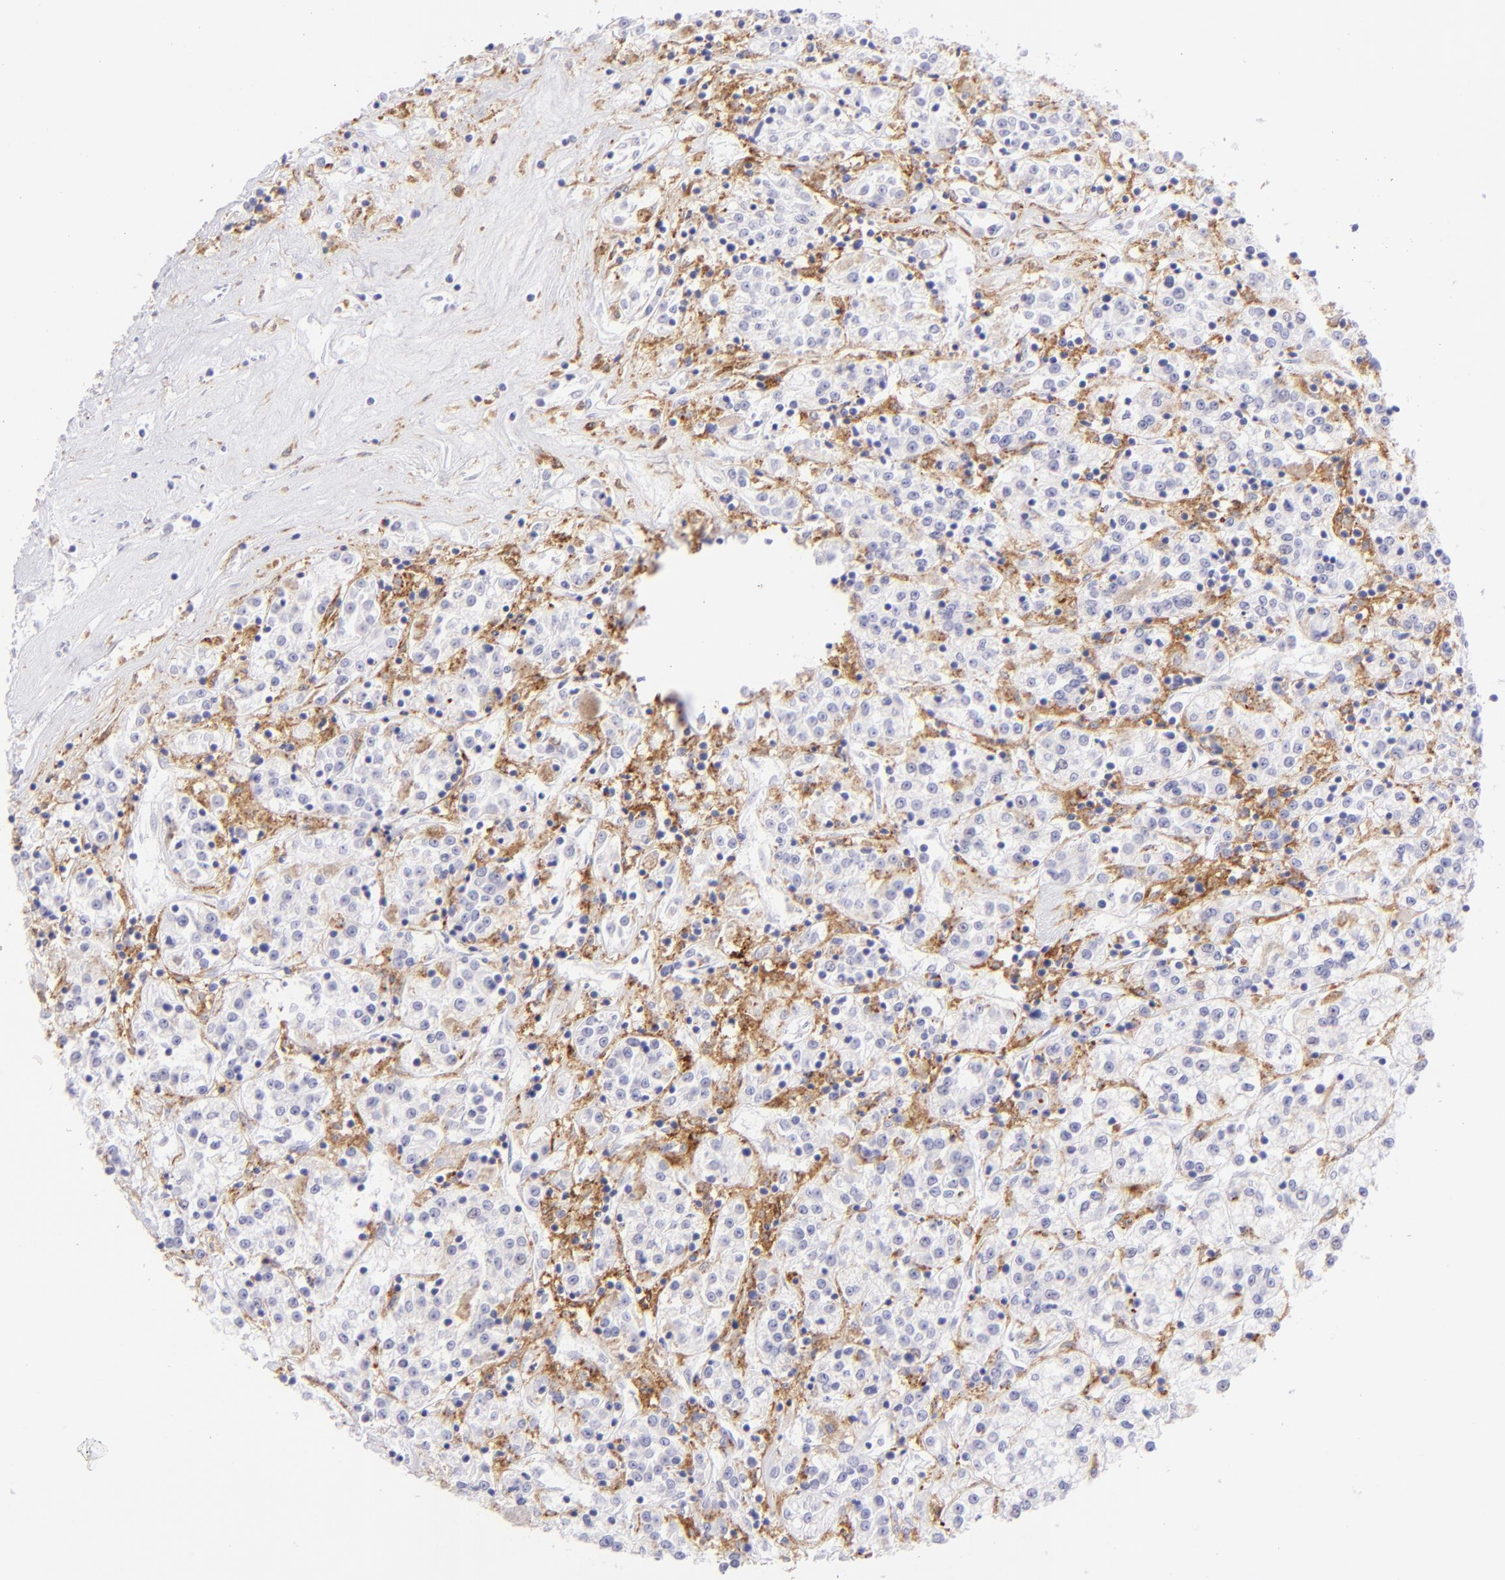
{"staining": {"intensity": "negative", "quantity": "none", "location": "none"}, "tissue": "renal cancer", "cell_type": "Tumor cells", "image_type": "cancer", "snomed": [{"axis": "morphology", "description": "Adenocarcinoma, NOS"}, {"axis": "topography", "description": "Kidney"}], "caption": "Protein analysis of adenocarcinoma (renal) shows no significant staining in tumor cells.", "gene": "CD72", "patient": {"sex": "female", "age": 76}}